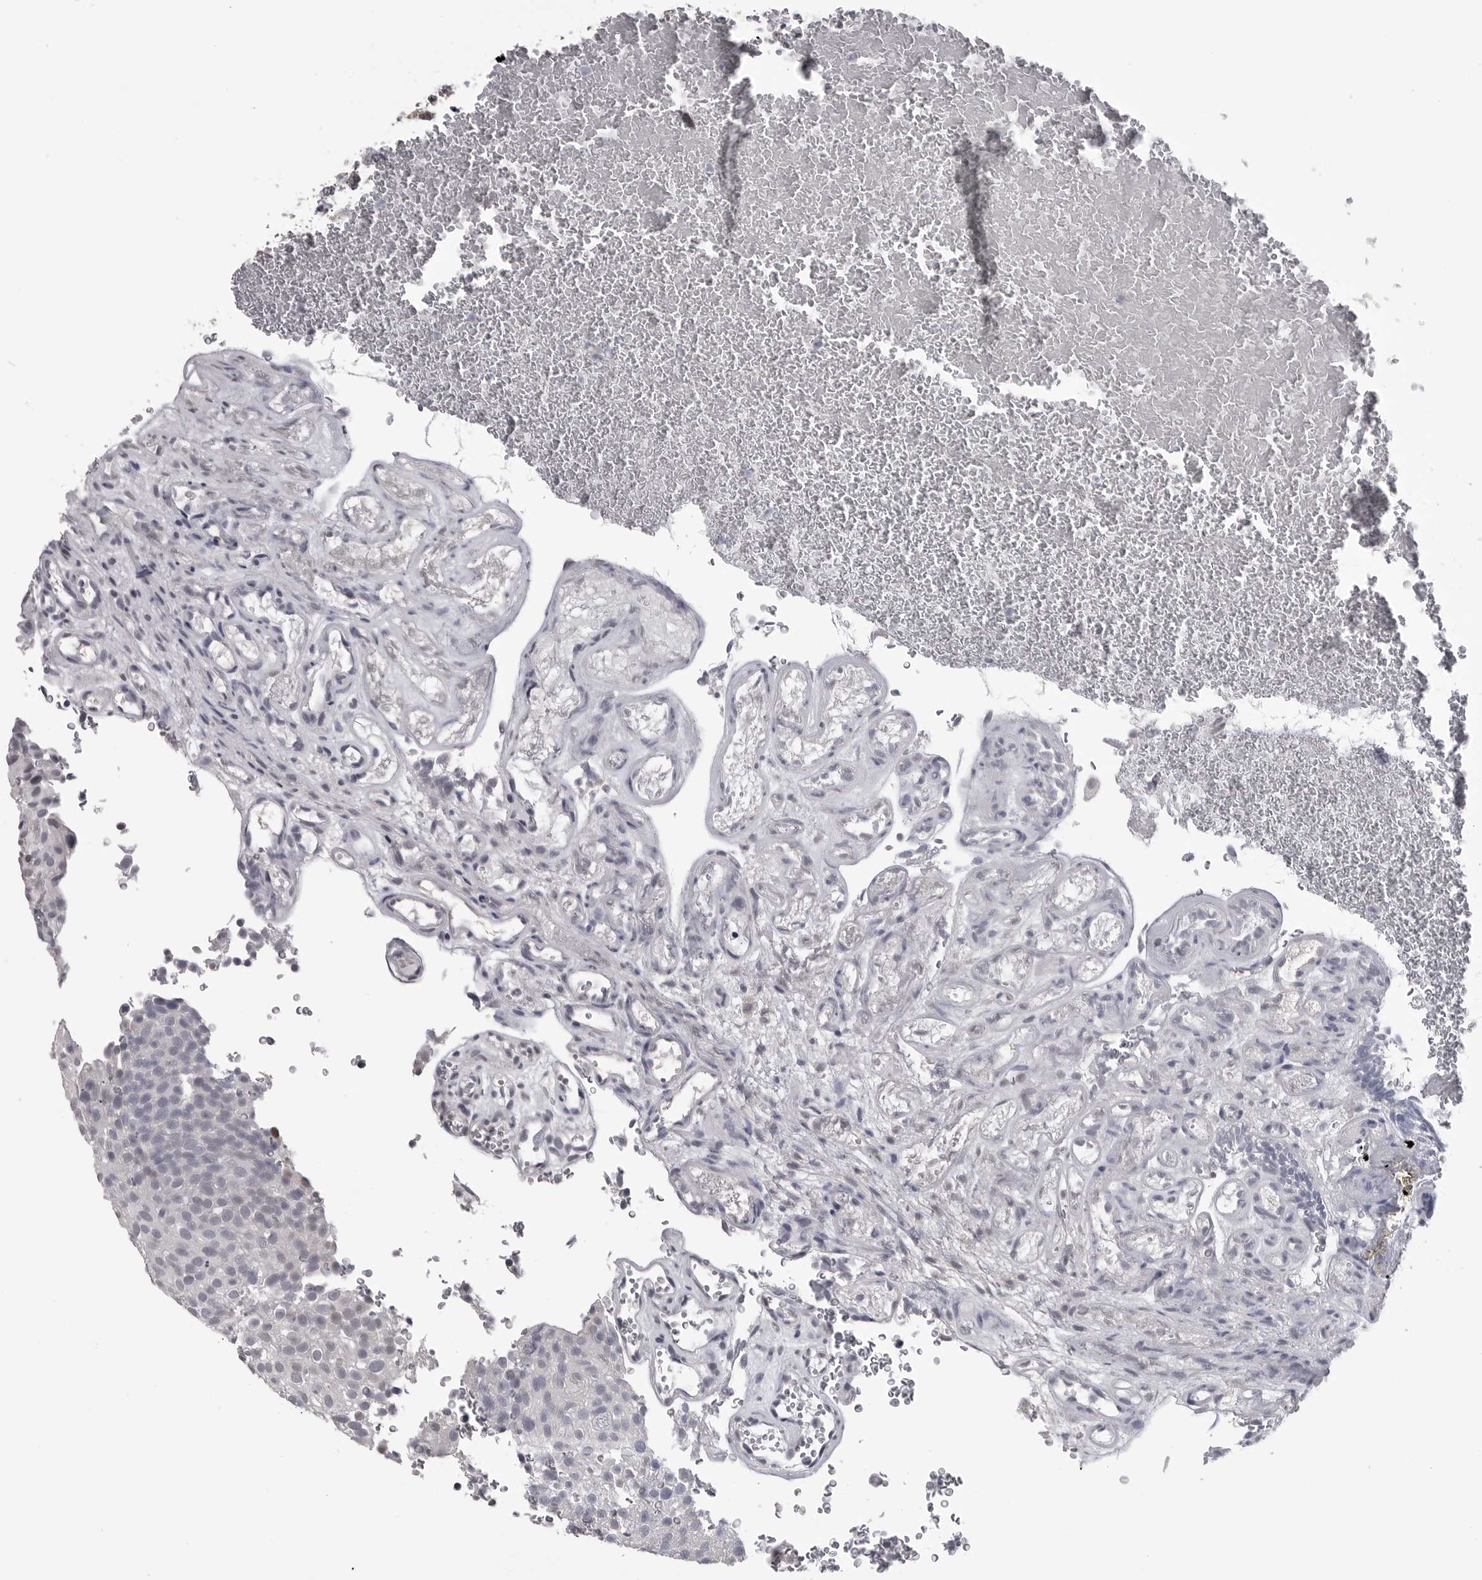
{"staining": {"intensity": "negative", "quantity": "none", "location": "none"}, "tissue": "urothelial cancer", "cell_type": "Tumor cells", "image_type": "cancer", "snomed": [{"axis": "morphology", "description": "Urothelial carcinoma, Low grade"}, {"axis": "topography", "description": "Urinary bladder"}], "caption": "This is an immunohistochemistry micrograph of urothelial cancer. There is no staining in tumor cells.", "gene": "DLG2", "patient": {"sex": "male", "age": 78}}